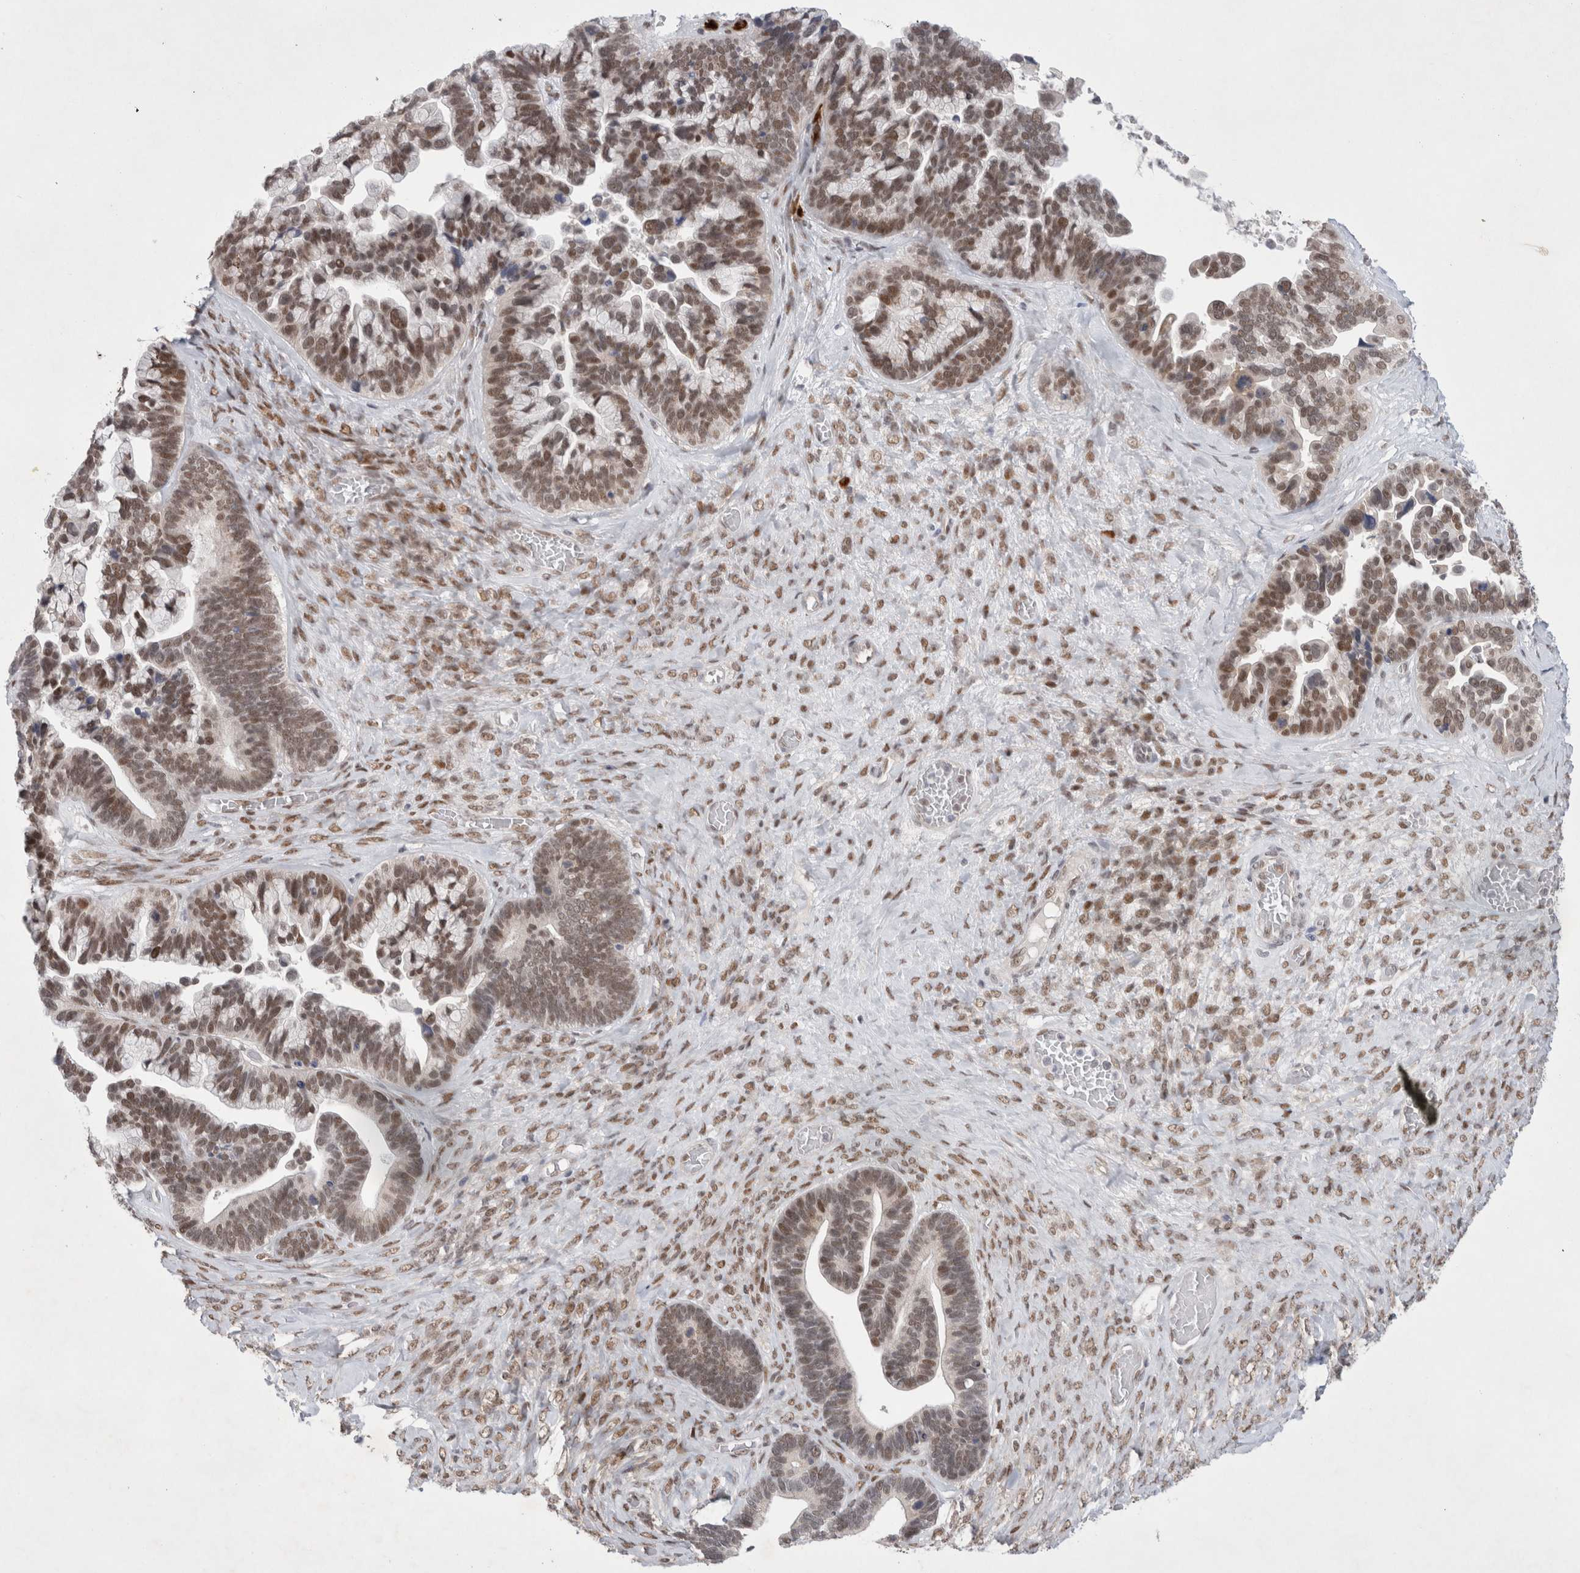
{"staining": {"intensity": "moderate", "quantity": ">75%", "location": "nuclear"}, "tissue": "ovarian cancer", "cell_type": "Tumor cells", "image_type": "cancer", "snomed": [{"axis": "morphology", "description": "Cystadenocarcinoma, serous, NOS"}, {"axis": "topography", "description": "Ovary"}], "caption": "Immunohistochemical staining of human ovarian cancer reveals medium levels of moderate nuclear protein staining in approximately >75% of tumor cells. The staining was performed using DAB (3,3'-diaminobenzidine) to visualize the protein expression in brown, while the nuclei were stained in blue with hematoxylin (Magnification: 20x).", "gene": "RECQL4", "patient": {"sex": "female", "age": 56}}